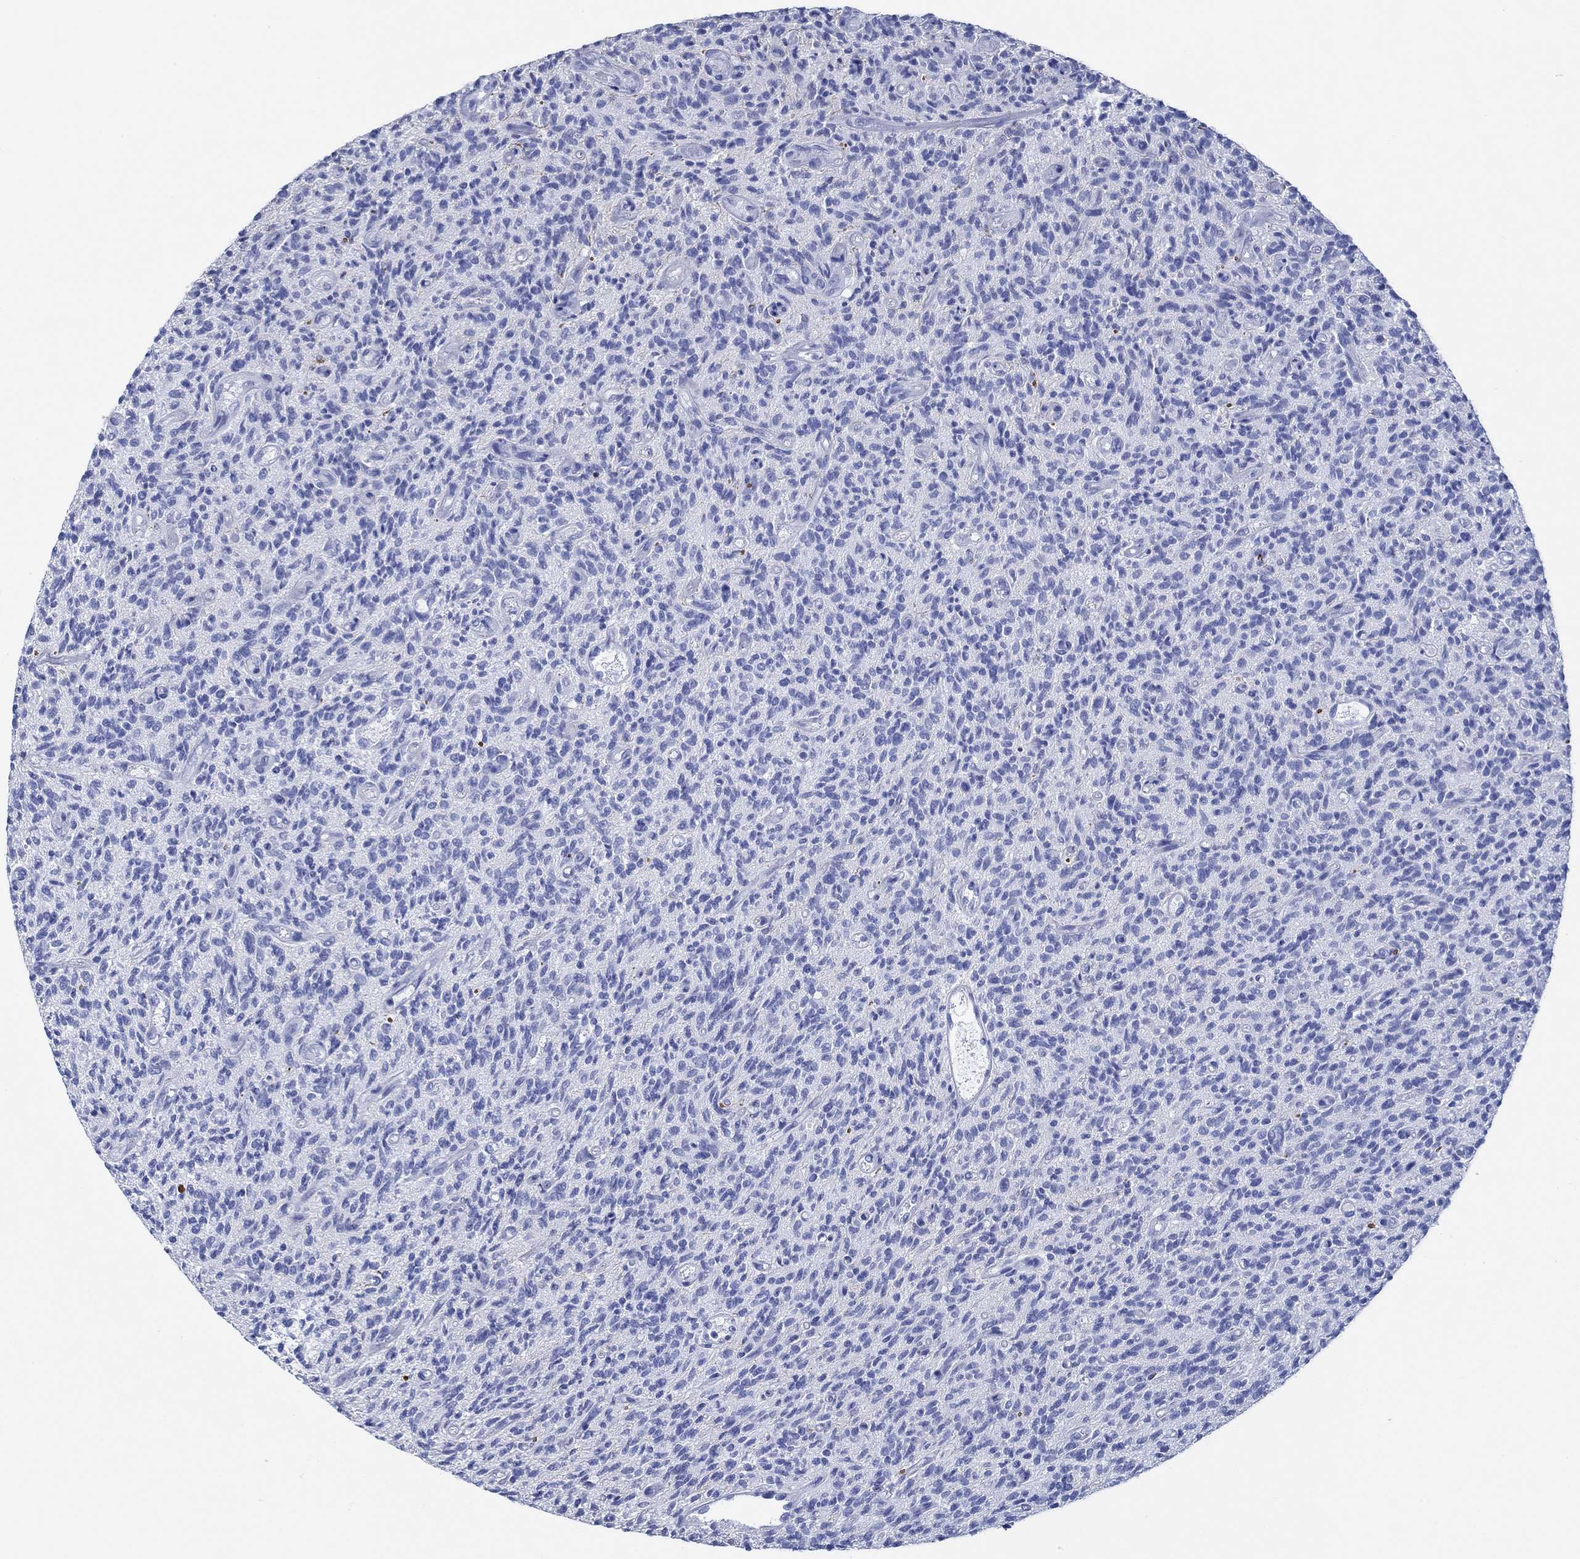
{"staining": {"intensity": "negative", "quantity": "none", "location": "none"}, "tissue": "glioma", "cell_type": "Tumor cells", "image_type": "cancer", "snomed": [{"axis": "morphology", "description": "Glioma, malignant, High grade"}, {"axis": "topography", "description": "Brain"}], "caption": "Malignant high-grade glioma was stained to show a protein in brown. There is no significant positivity in tumor cells.", "gene": "IGFBP6", "patient": {"sex": "male", "age": 64}}